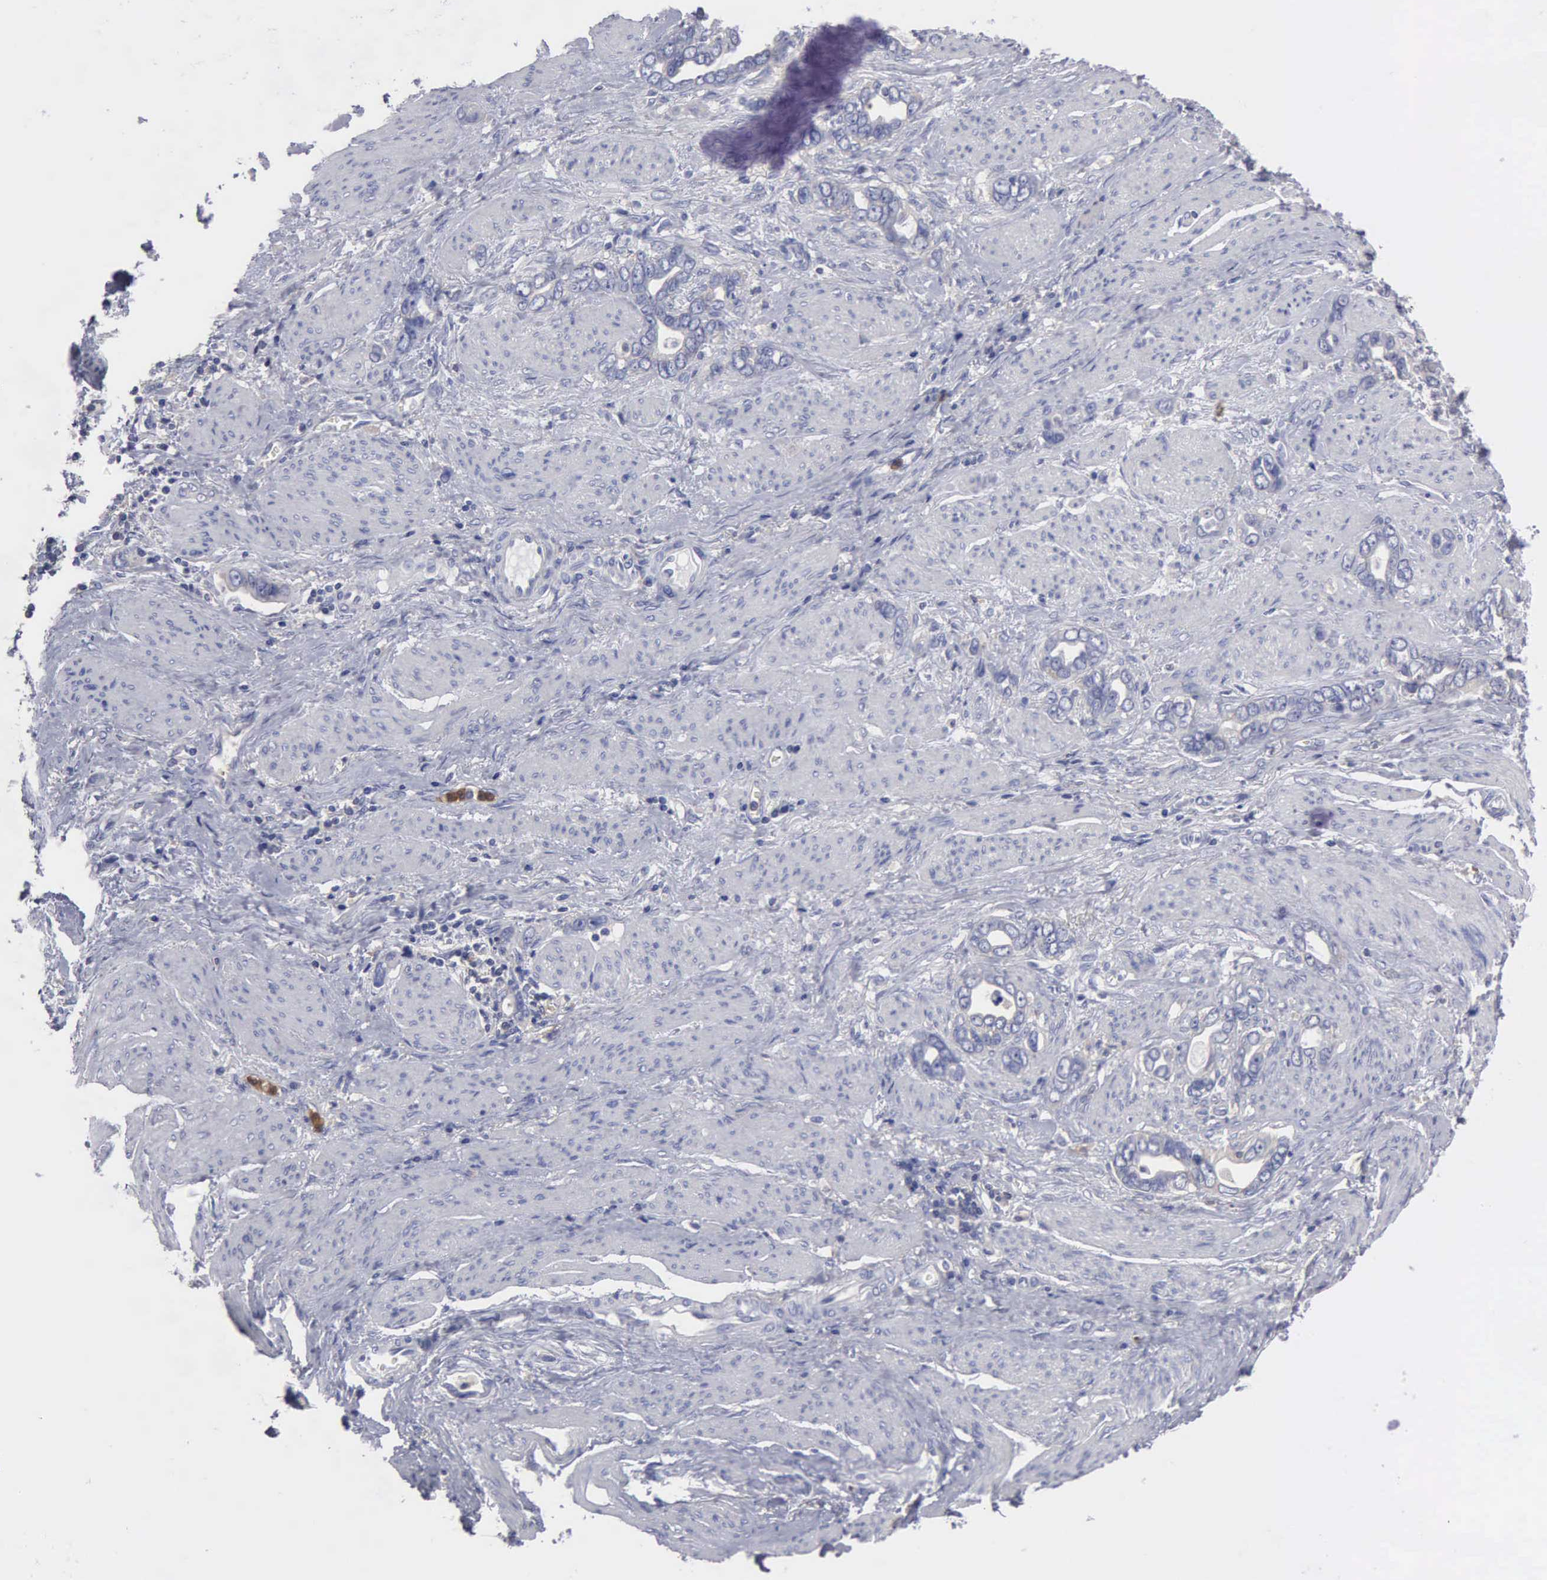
{"staining": {"intensity": "negative", "quantity": "none", "location": "none"}, "tissue": "stomach cancer", "cell_type": "Tumor cells", "image_type": "cancer", "snomed": [{"axis": "morphology", "description": "Adenocarcinoma, NOS"}, {"axis": "topography", "description": "Stomach"}], "caption": "Immunohistochemical staining of human stomach cancer (adenocarcinoma) displays no significant staining in tumor cells.", "gene": "G6PD", "patient": {"sex": "male", "age": 78}}